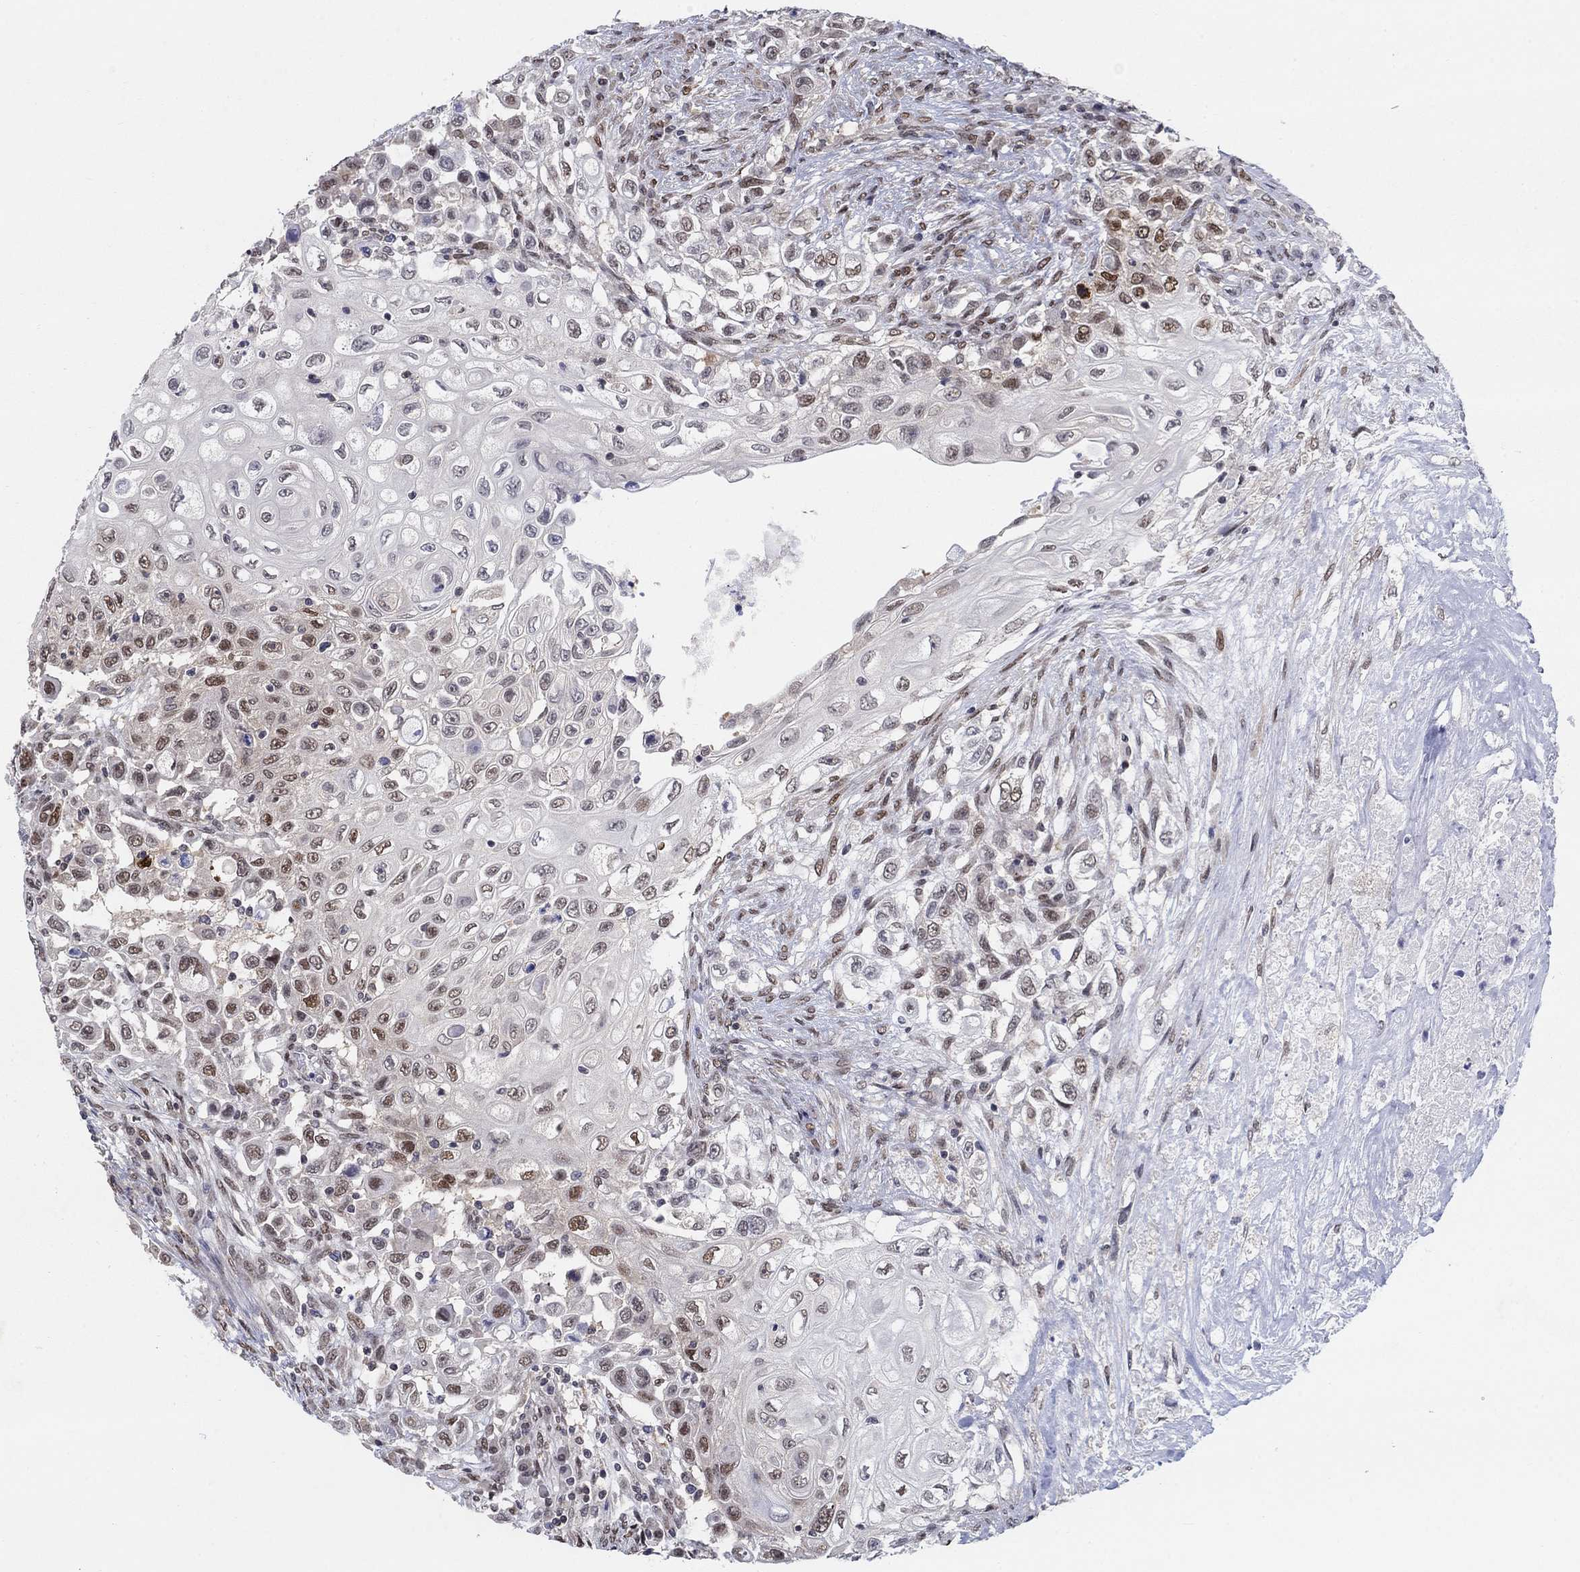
{"staining": {"intensity": "moderate", "quantity": "25%-75%", "location": "nuclear"}, "tissue": "urothelial cancer", "cell_type": "Tumor cells", "image_type": "cancer", "snomed": [{"axis": "morphology", "description": "Urothelial carcinoma, High grade"}, {"axis": "topography", "description": "Urinary bladder"}], "caption": "IHC of human urothelial cancer shows medium levels of moderate nuclear staining in approximately 25%-75% of tumor cells.", "gene": "CENPE", "patient": {"sex": "female", "age": 56}}